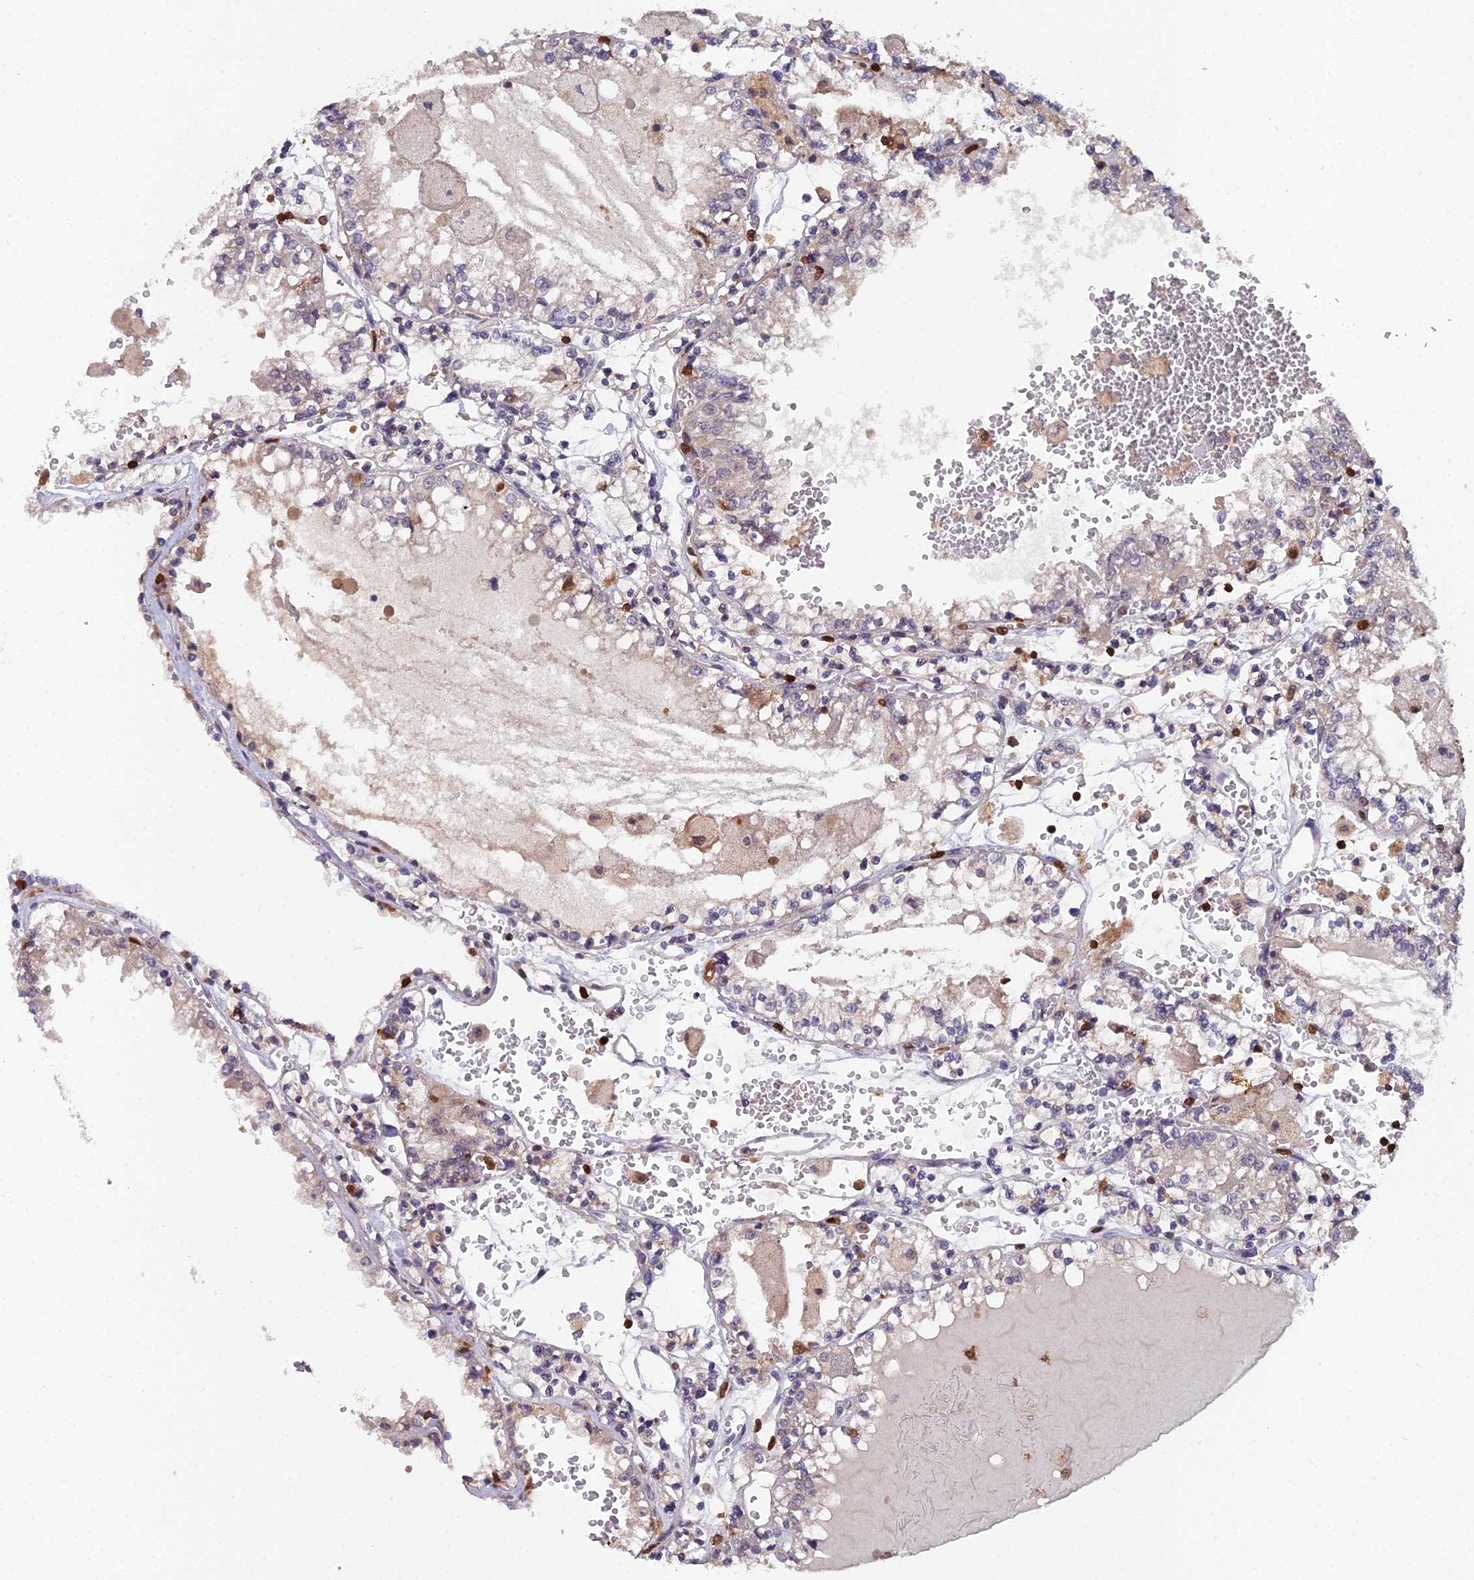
{"staining": {"intensity": "negative", "quantity": "none", "location": "none"}, "tissue": "renal cancer", "cell_type": "Tumor cells", "image_type": "cancer", "snomed": [{"axis": "morphology", "description": "Adenocarcinoma, NOS"}, {"axis": "topography", "description": "Kidney"}], "caption": "IHC photomicrograph of renal cancer stained for a protein (brown), which shows no positivity in tumor cells.", "gene": "GALK2", "patient": {"sex": "female", "age": 56}}